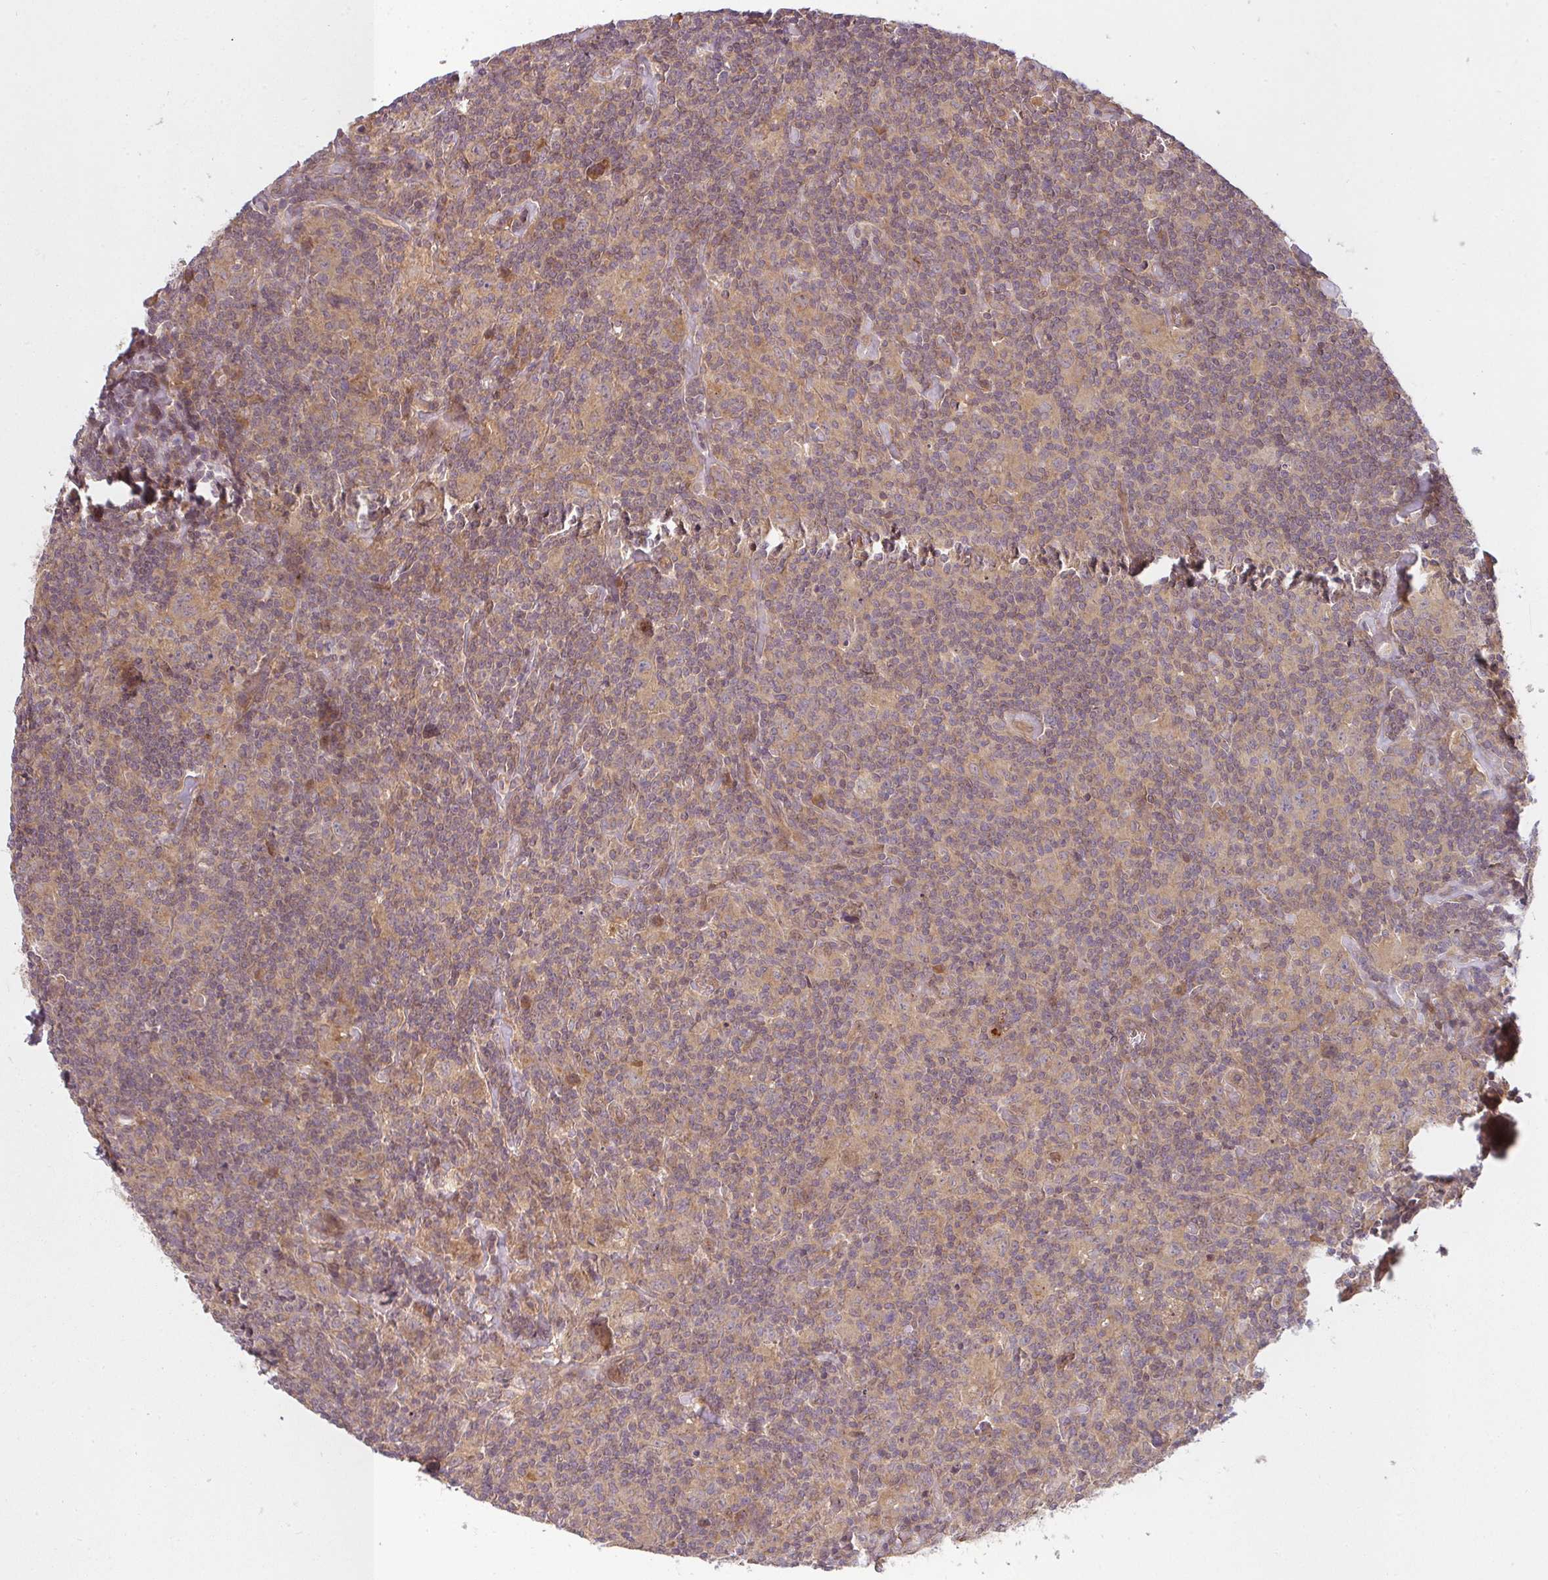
{"staining": {"intensity": "weak", "quantity": "25%-75%", "location": "cytoplasmic/membranous"}, "tissue": "lymphoma", "cell_type": "Tumor cells", "image_type": "cancer", "snomed": [{"axis": "morphology", "description": "Hodgkin's disease, NOS"}, {"axis": "topography", "description": "Lymph node"}], "caption": "Hodgkin's disease stained for a protein (brown) demonstrates weak cytoplasmic/membranous positive positivity in about 25%-75% of tumor cells.", "gene": "RNF31", "patient": {"sex": "female", "age": 18}}